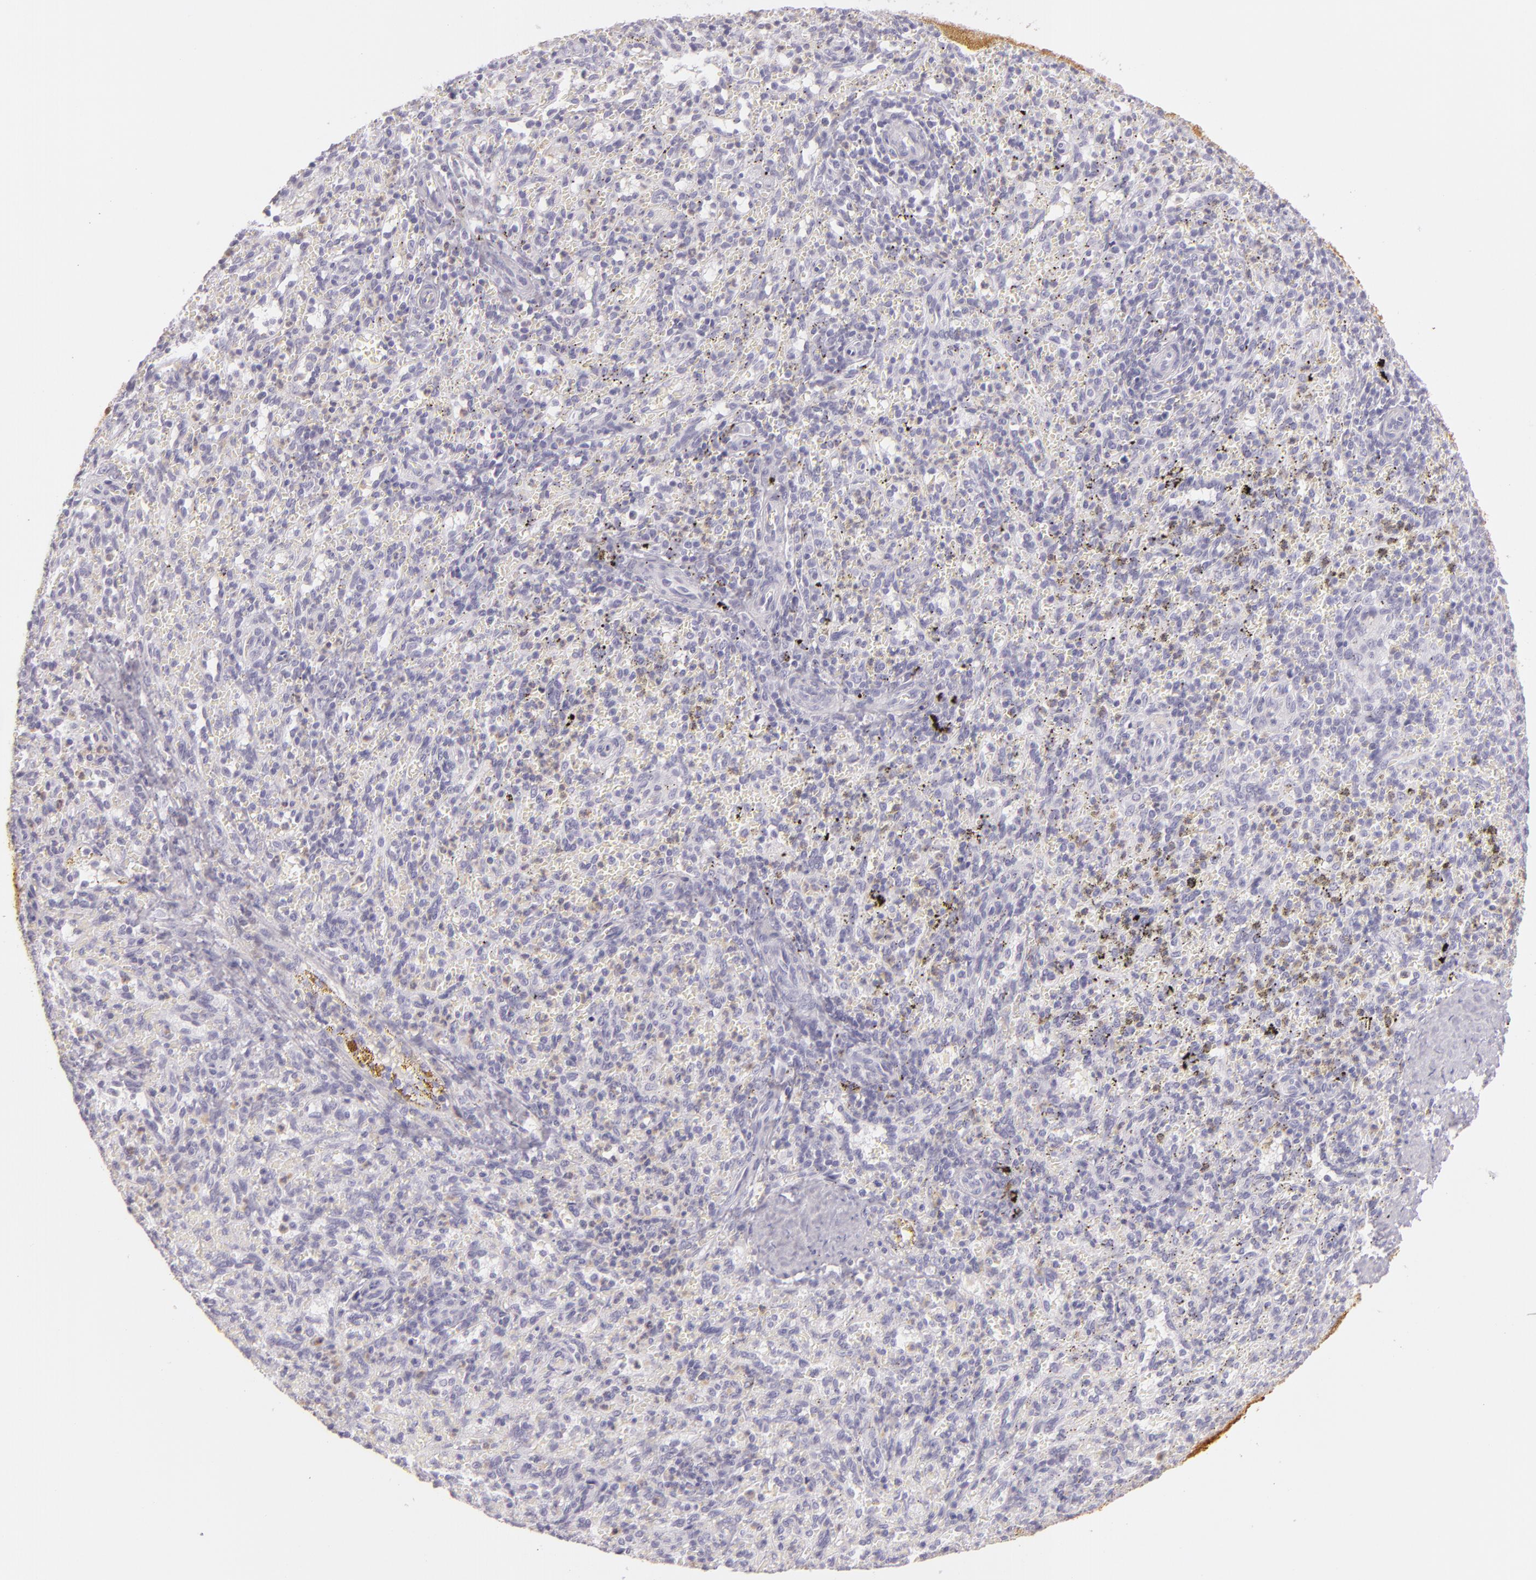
{"staining": {"intensity": "negative", "quantity": "none", "location": "none"}, "tissue": "spleen", "cell_type": "Cells in red pulp", "image_type": "normal", "snomed": [{"axis": "morphology", "description": "Normal tissue, NOS"}, {"axis": "topography", "description": "Spleen"}], "caption": "A photomicrograph of spleen stained for a protein exhibits no brown staining in cells in red pulp. (DAB (3,3'-diaminobenzidine) IHC with hematoxylin counter stain).", "gene": "CBS", "patient": {"sex": "female", "age": 10}}